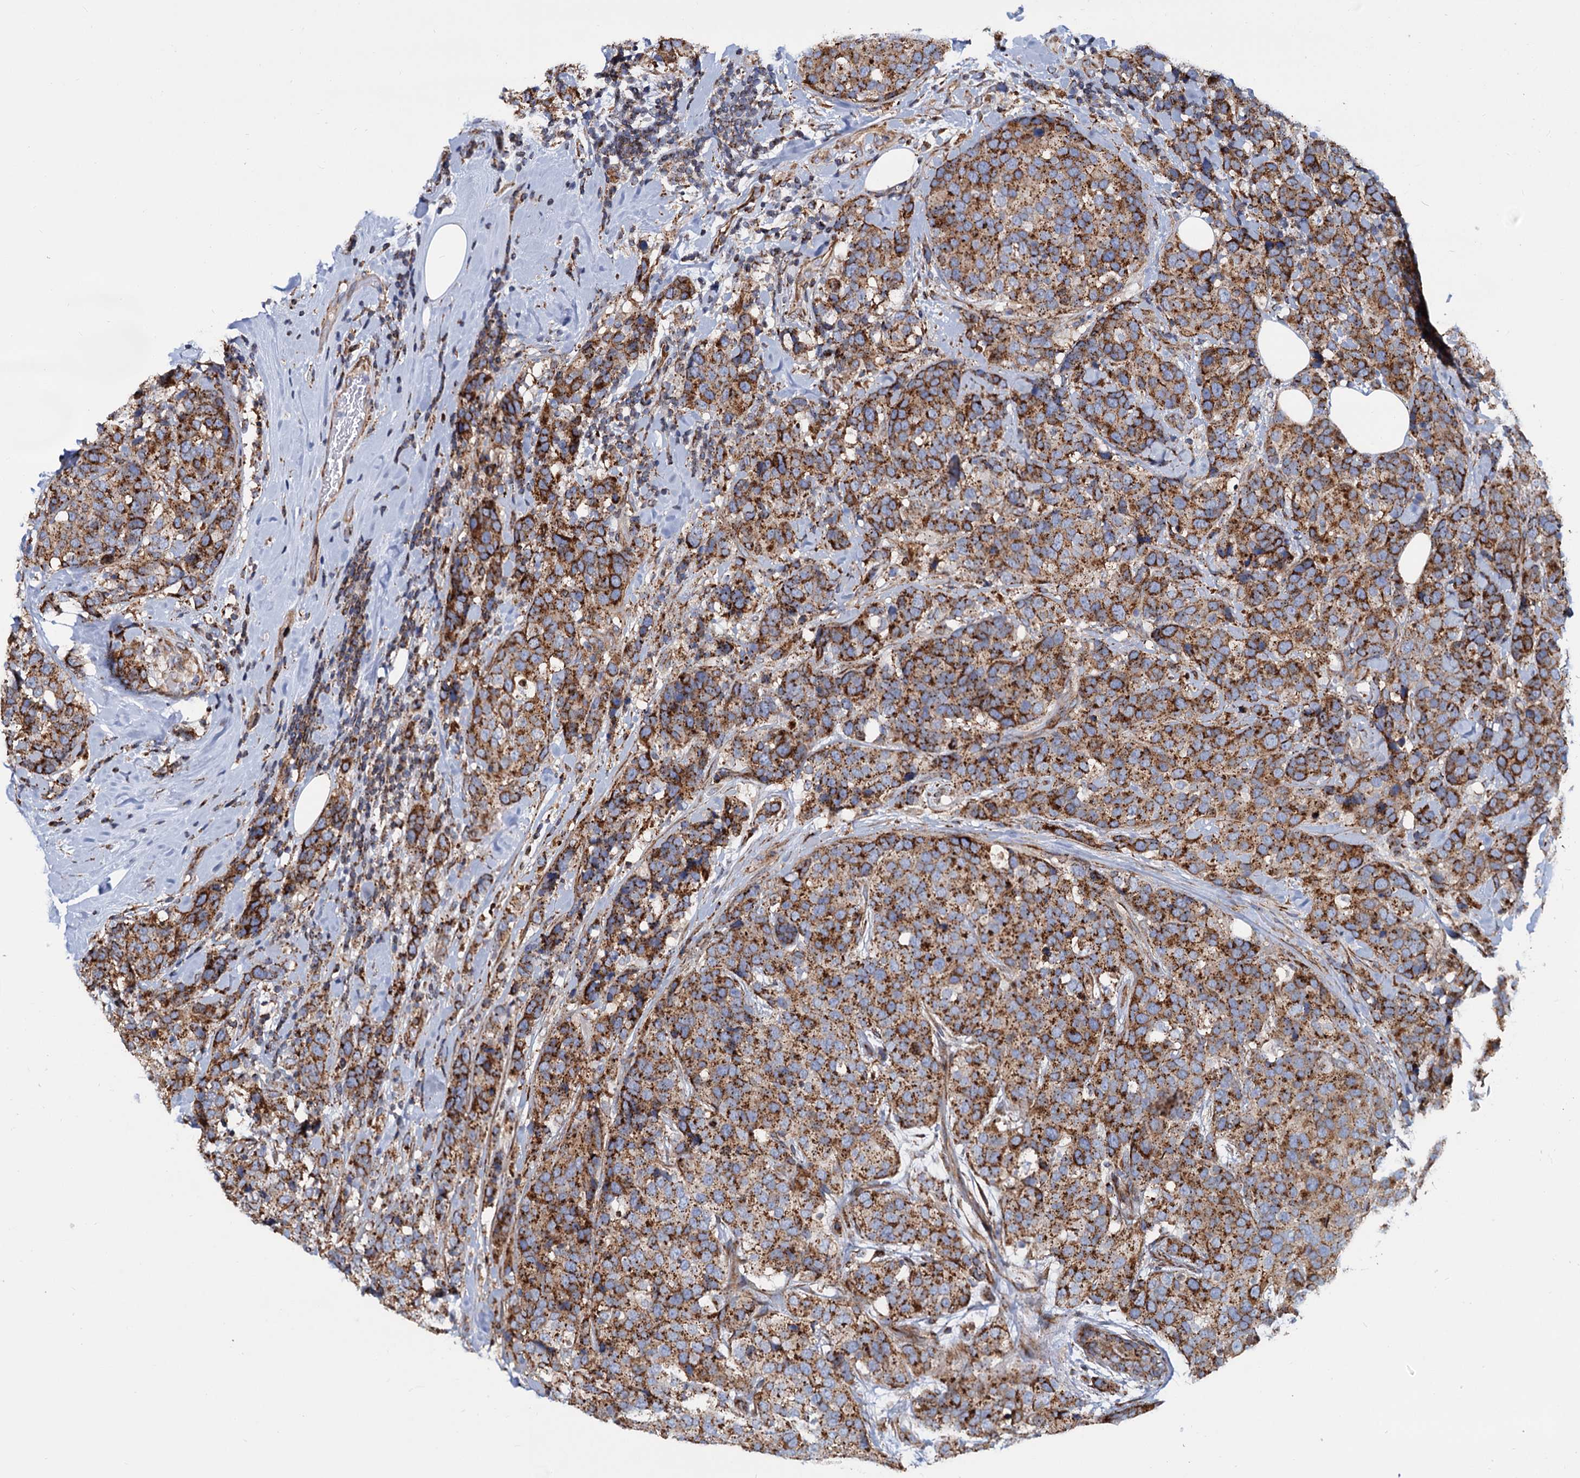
{"staining": {"intensity": "moderate", "quantity": ">75%", "location": "cytoplasmic/membranous"}, "tissue": "breast cancer", "cell_type": "Tumor cells", "image_type": "cancer", "snomed": [{"axis": "morphology", "description": "Lobular carcinoma"}, {"axis": "topography", "description": "Breast"}], "caption": "An image showing moderate cytoplasmic/membranous expression in approximately >75% of tumor cells in lobular carcinoma (breast), as visualized by brown immunohistochemical staining.", "gene": "PSEN1", "patient": {"sex": "female", "age": 59}}